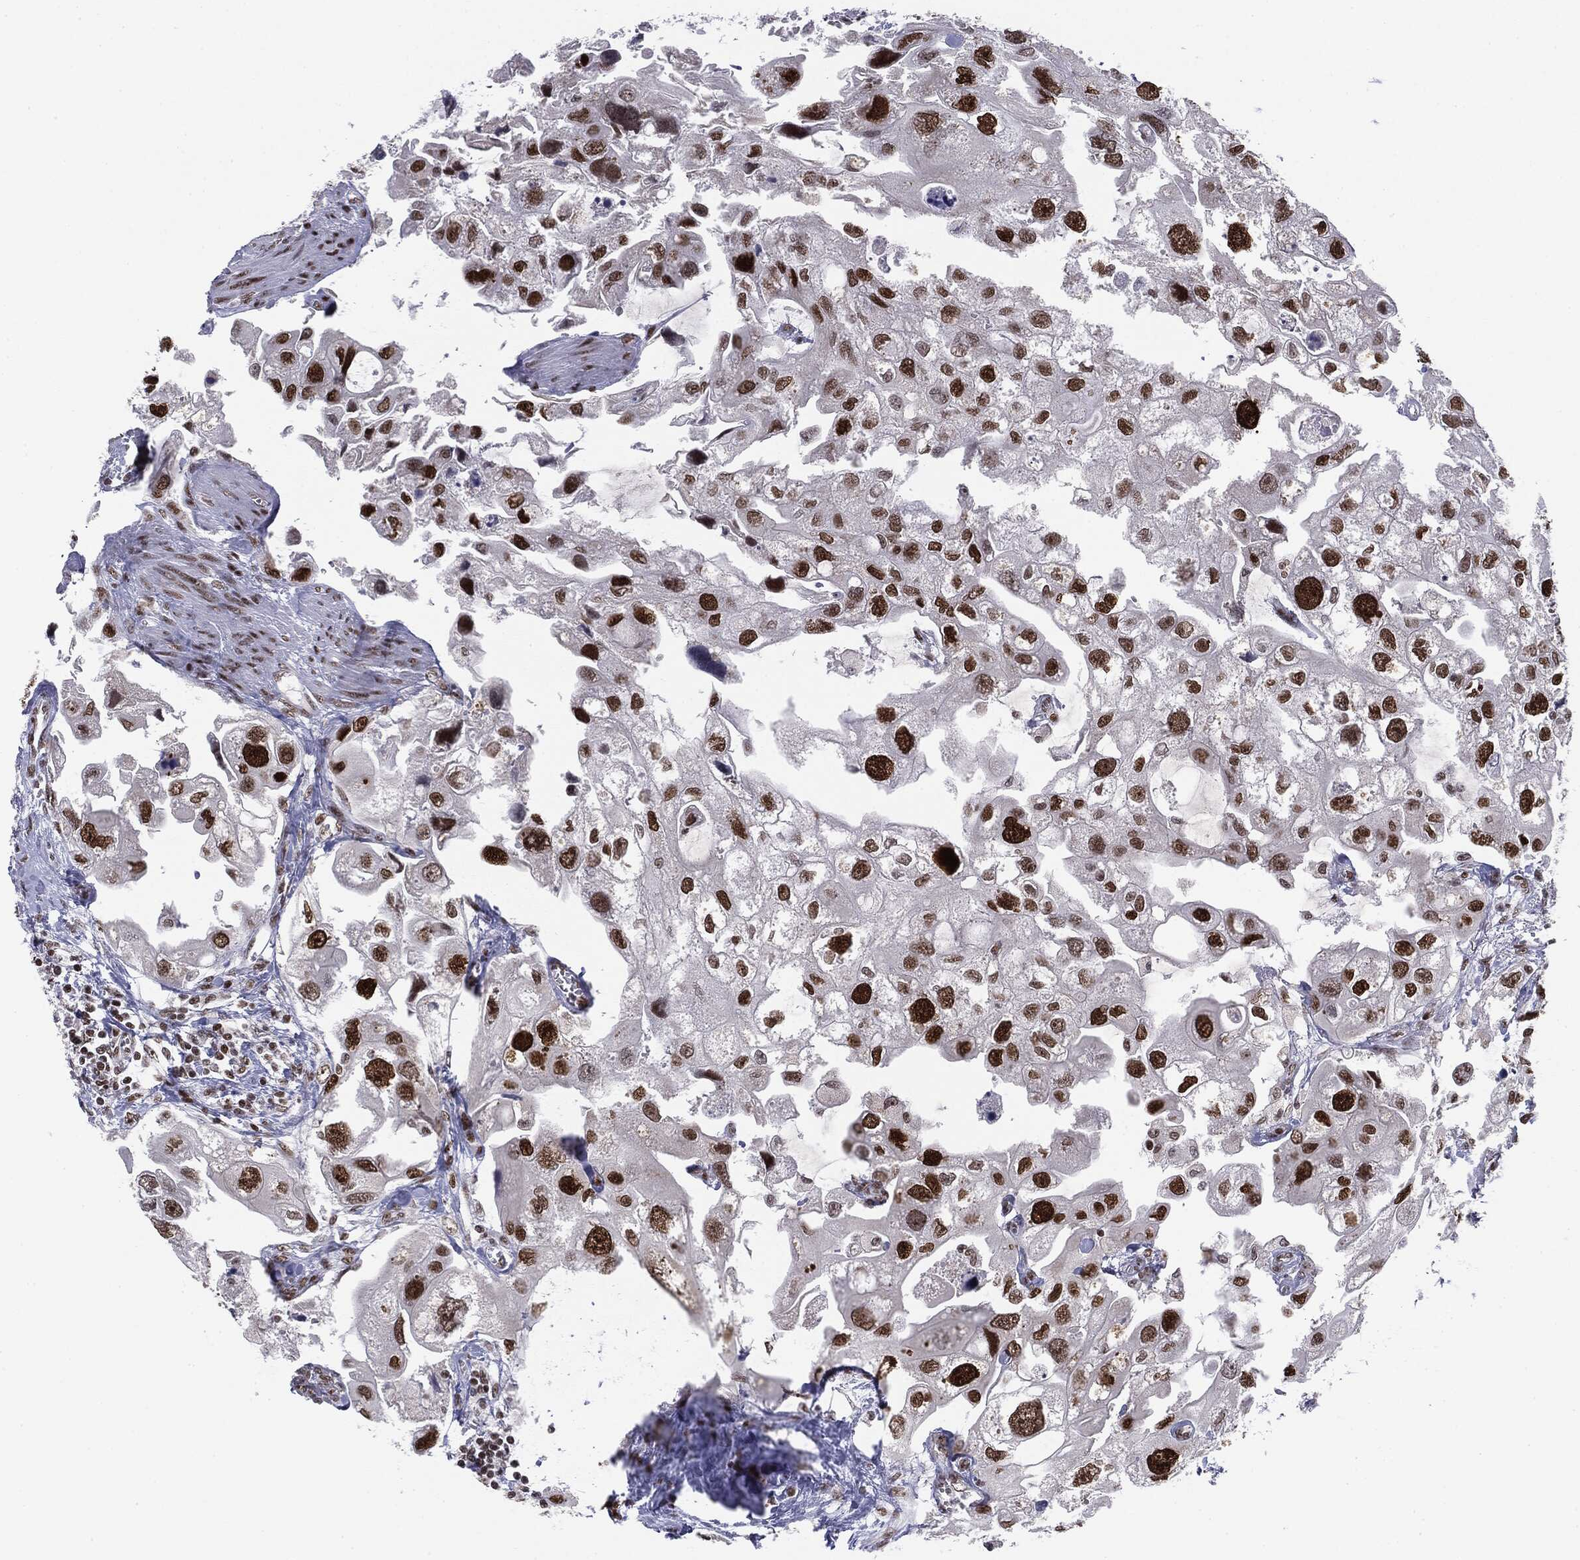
{"staining": {"intensity": "strong", "quantity": ">75%", "location": "nuclear"}, "tissue": "urothelial cancer", "cell_type": "Tumor cells", "image_type": "cancer", "snomed": [{"axis": "morphology", "description": "Urothelial carcinoma, High grade"}, {"axis": "topography", "description": "Urinary bladder"}], "caption": "Protein staining by IHC reveals strong nuclear staining in approximately >75% of tumor cells in urothelial carcinoma (high-grade). The protein of interest is stained brown, and the nuclei are stained in blue (DAB (3,3'-diaminobenzidine) IHC with brightfield microscopy, high magnification).", "gene": "MDC1", "patient": {"sex": "male", "age": 59}}